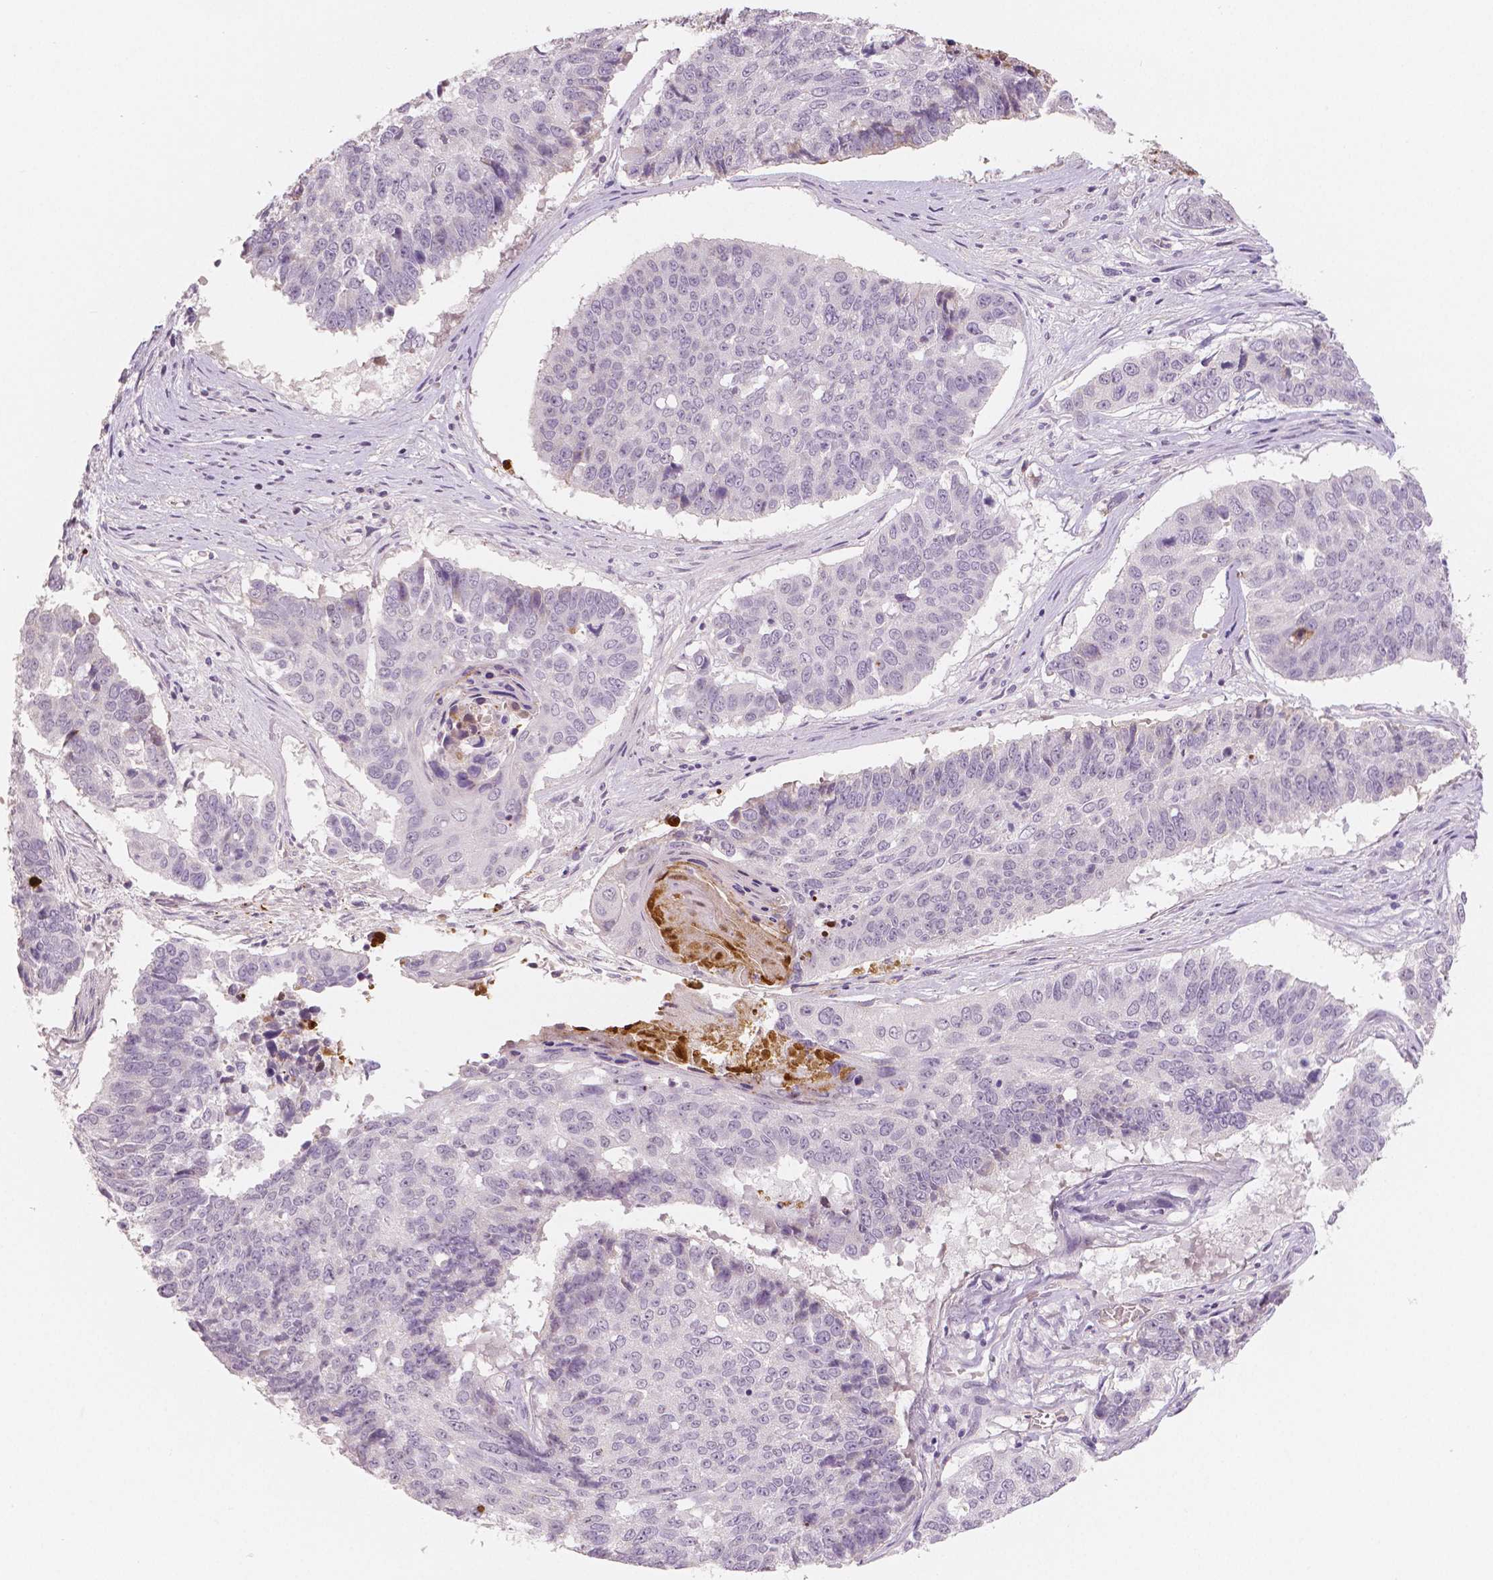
{"staining": {"intensity": "negative", "quantity": "none", "location": "none"}, "tissue": "lung cancer", "cell_type": "Tumor cells", "image_type": "cancer", "snomed": [{"axis": "morphology", "description": "Squamous cell carcinoma, NOS"}, {"axis": "topography", "description": "Lung"}], "caption": "This is a micrograph of IHC staining of squamous cell carcinoma (lung), which shows no positivity in tumor cells.", "gene": "APOA4", "patient": {"sex": "male", "age": 73}}